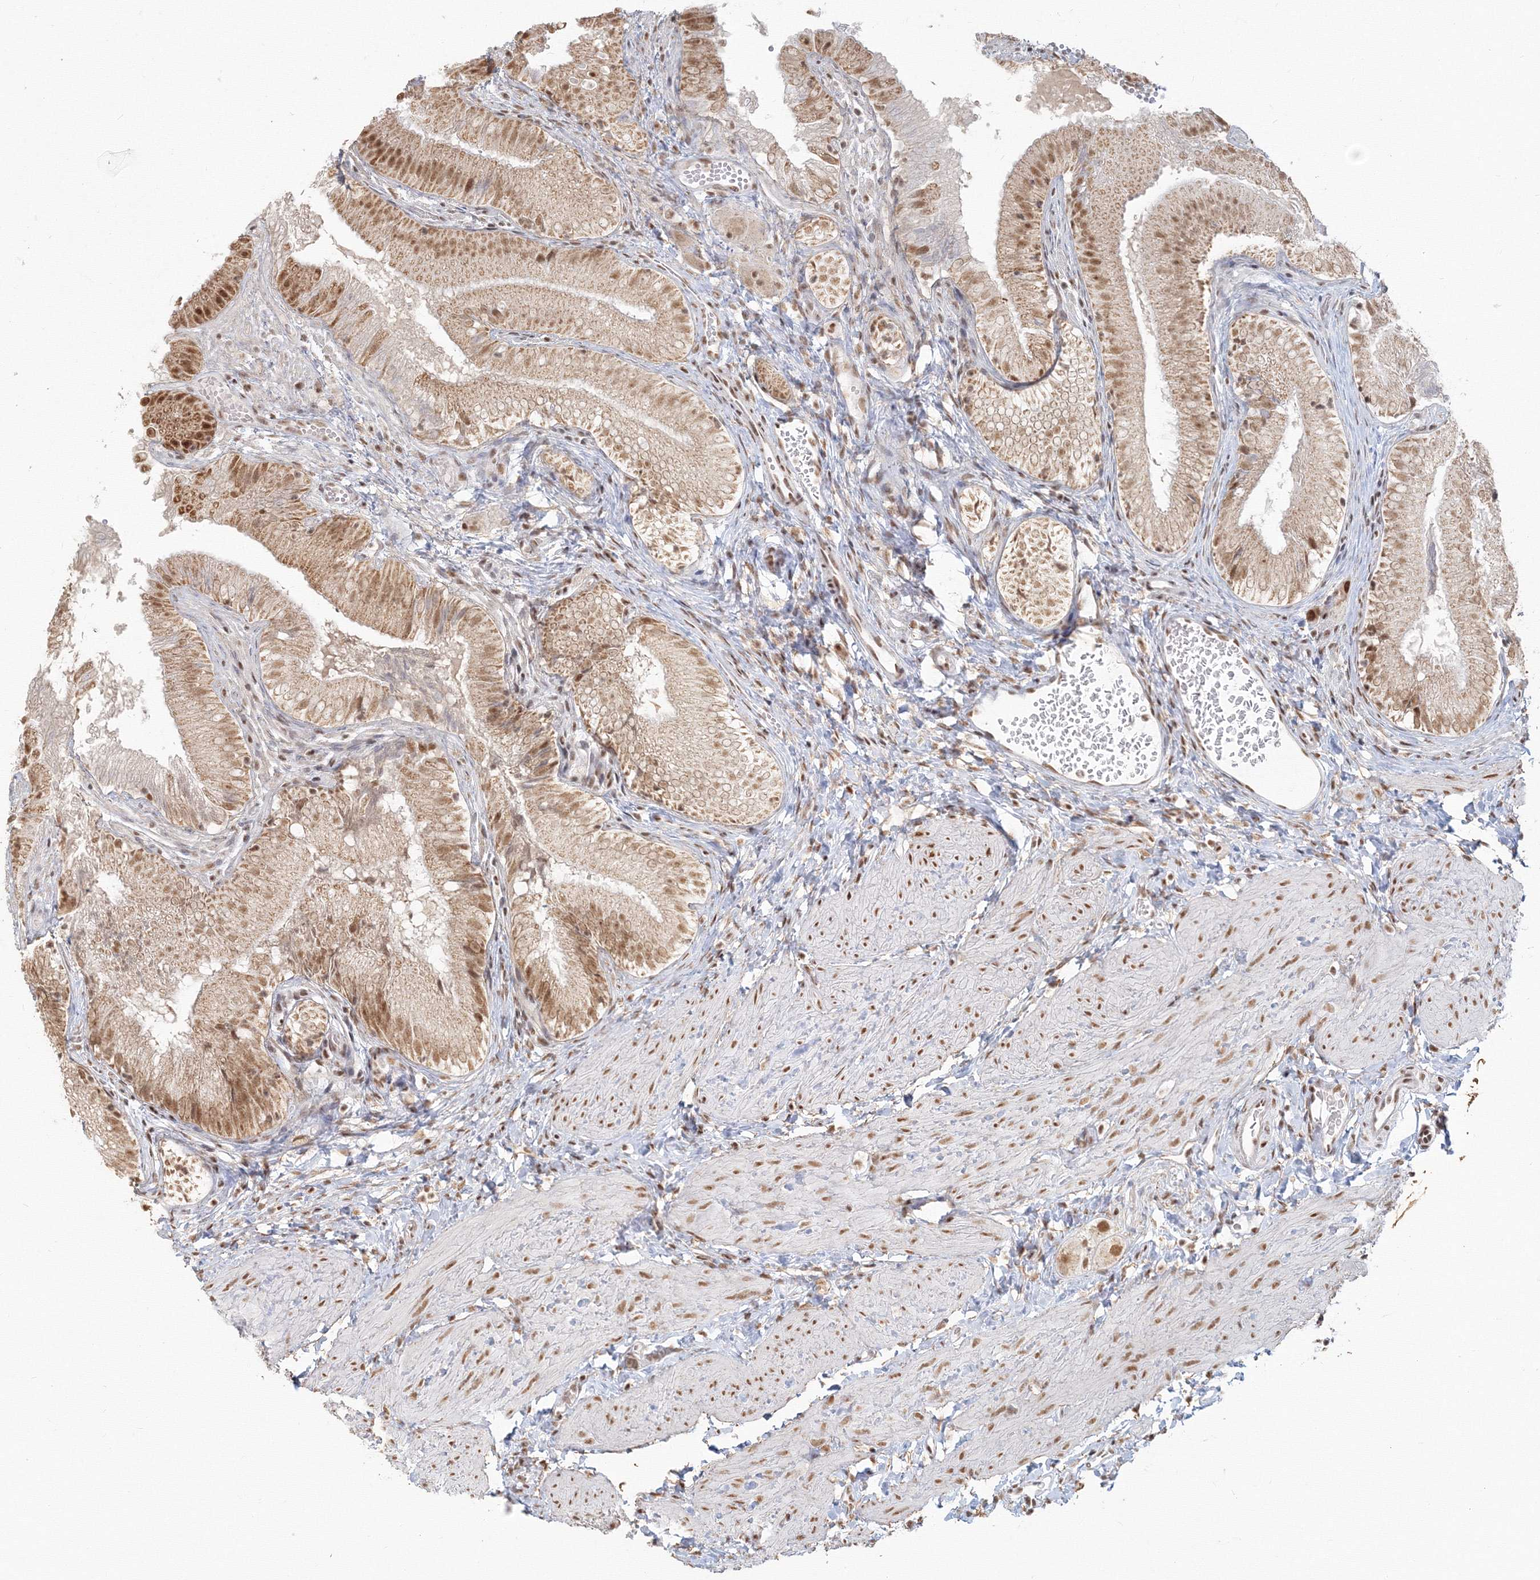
{"staining": {"intensity": "moderate", "quantity": ">75%", "location": "cytoplasmic/membranous,nuclear"}, "tissue": "gallbladder", "cell_type": "Glandular cells", "image_type": "normal", "snomed": [{"axis": "morphology", "description": "Normal tissue, NOS"}, {"axis": "topography", "description": "Gallbladder"}], "caption": "Protein staining shows moderate cytoplasmic/membranous,nuclear positivity in approximately >75% of glandular cells in benign gallbladder.", "gene": "PPP4R2", "patient": {"sex": "female", "age": 30}}